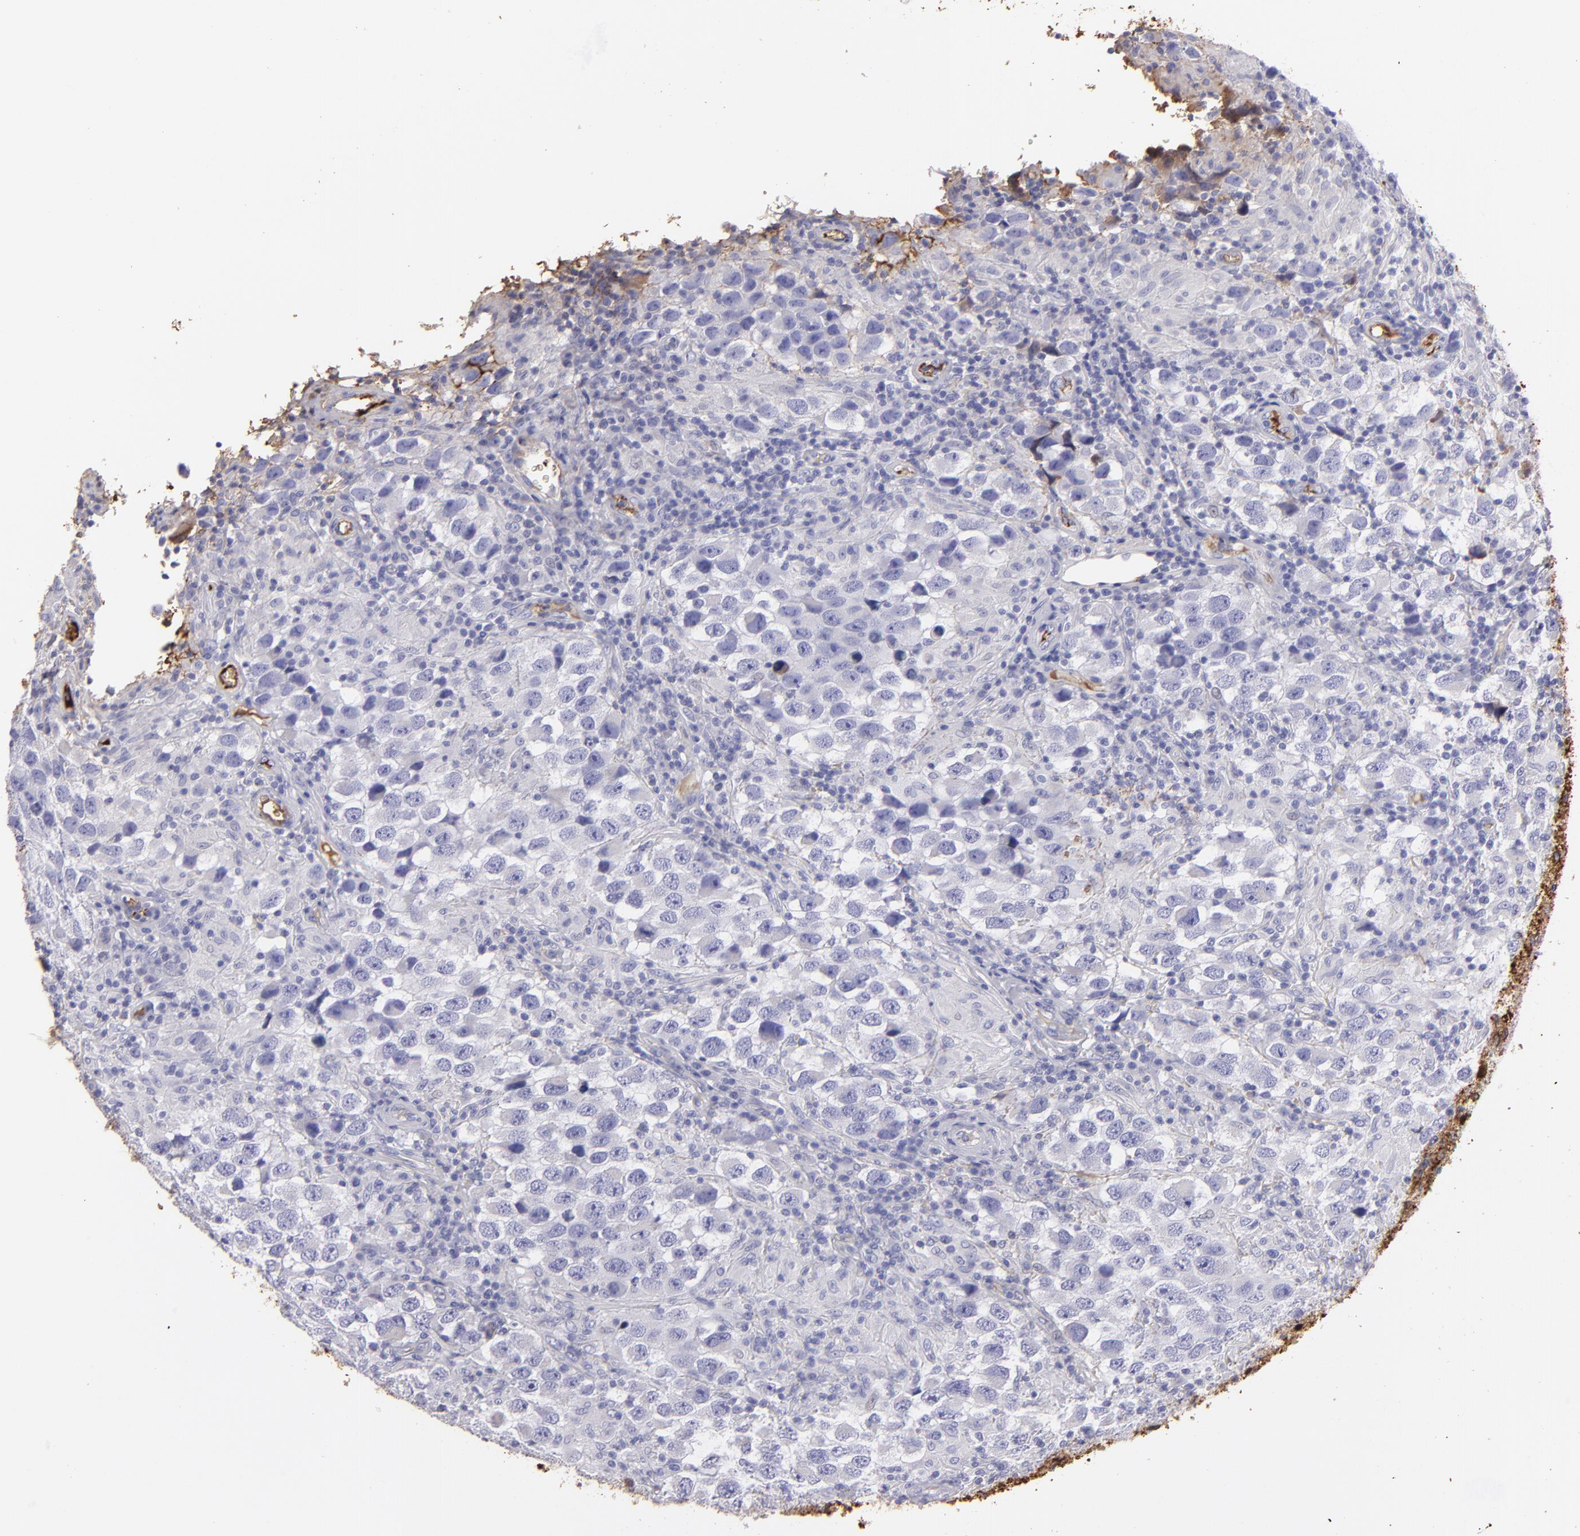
{"staining": {"intensity": "weak", "quantity": "<25%", "location": "cytoplasmic/membranous"}, "tissue": "testis cancer", "cell_type": "Tumor cells", "image_type": "cancer", "snomed": [{"axis": "morphology", "description": "Carcinoma, Embryonal, NOS"}, {"axis": "topography", "description": "Testis"}], "caption": "This is an IHC image of human testis cancer (embryonal carcinoma). There is no staining in tumor cells.", "gene": "FGB", "patient": {"sex": "male", "age": 21}}